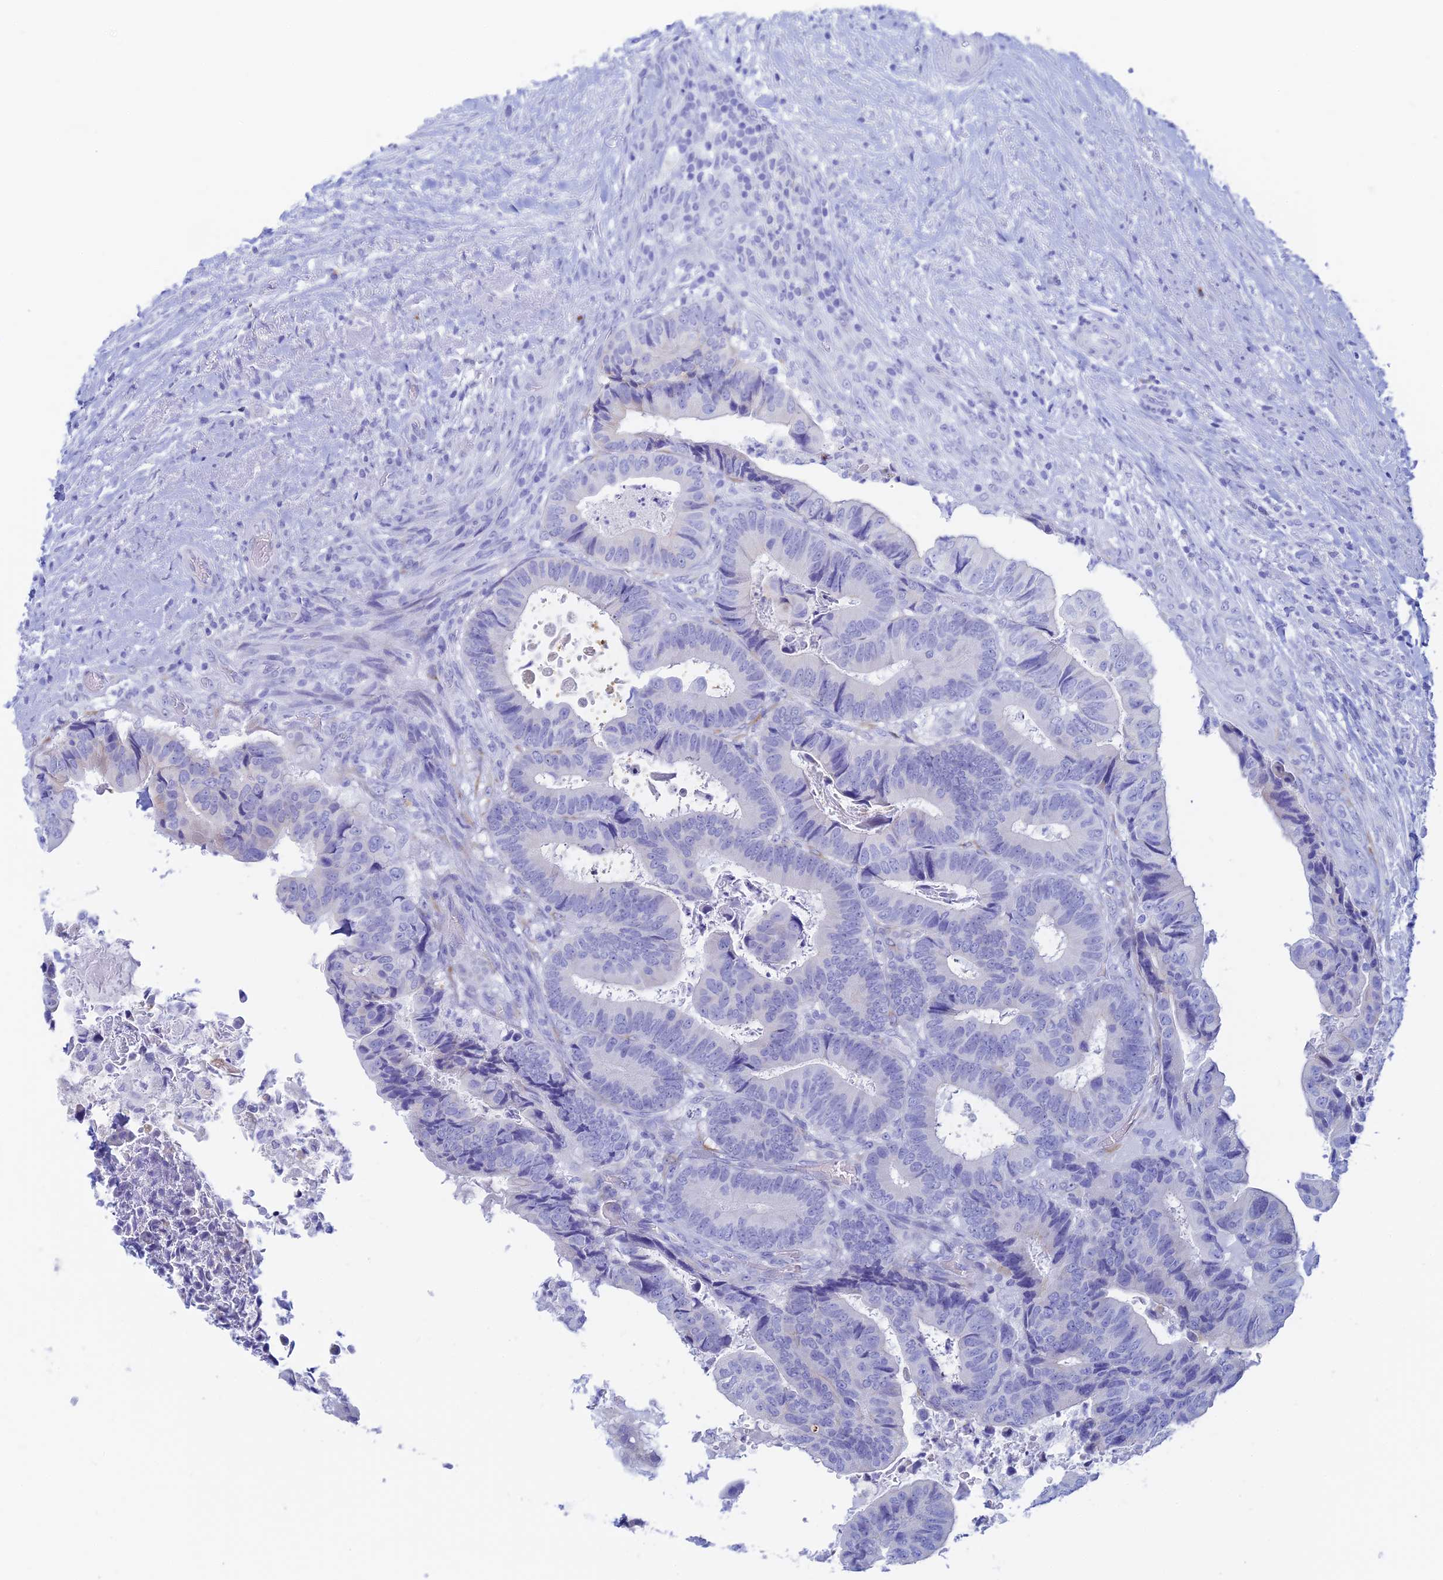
{"staining": {"intensity": "negative", "quantity": "none", "location": "none"}, "tissue": "colorectal cancer", "cell_type": "Tumor cells", "image_type": "cancer", "snomed": [{"axis": "morphology", "description": "Adenocarcinoma, NOS"}, {"axis": "topography", "description": "Colon"}], "caption": "Tumor cells show no significant positivity in colorectal adenocarcinoma.", "gene": "CEP152", "patient": {"sex": "male", "age": 85}}